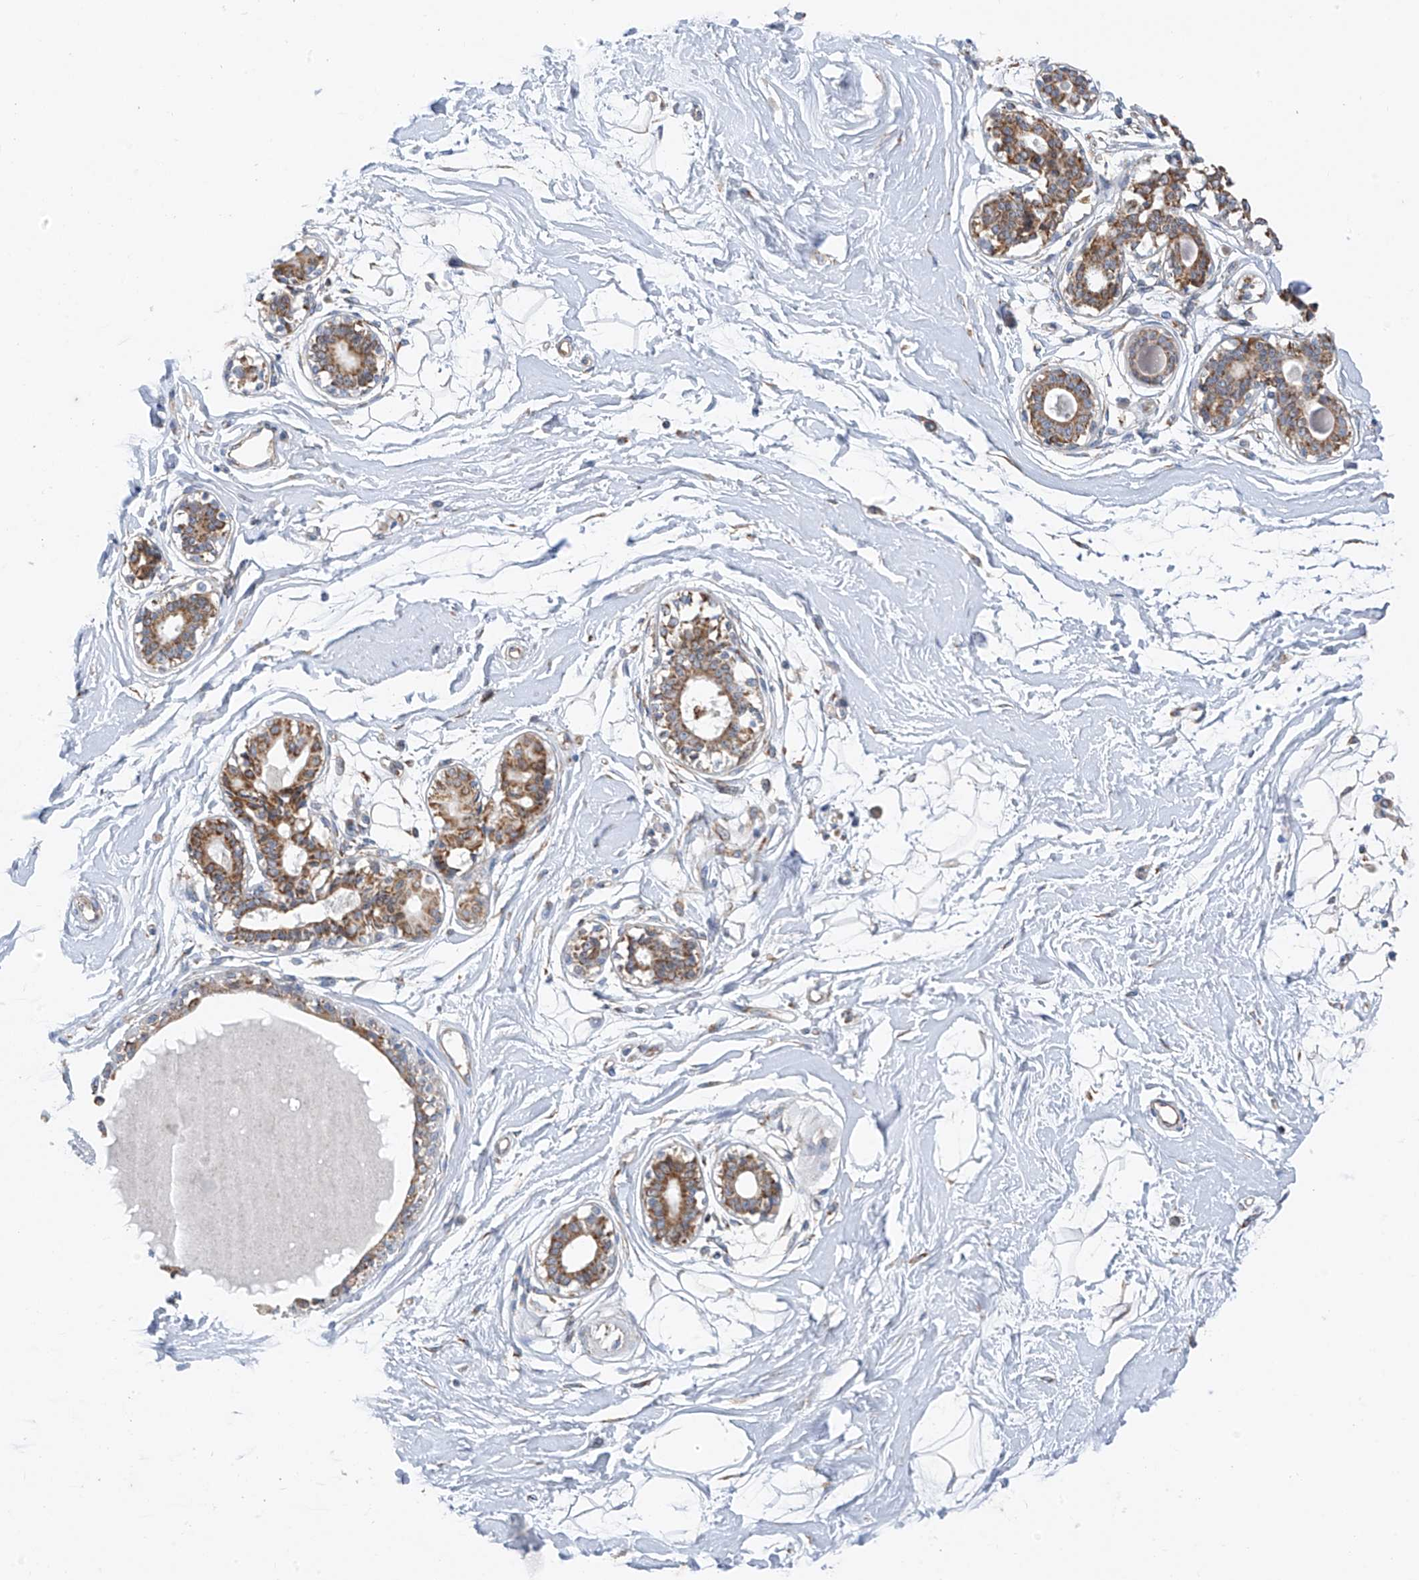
{"staining": {"intensity": "negative", "quantity": "none", "location": "none"}, "tissue": "breast", "cell_type": "Adipocytes", "image_type": "normal", "snomed": [{"axis": "morphology", "description": "Normal tissue, NOS"}, {"axis": "topography", "description": "Breast"}], "caption": "Protein analysis of benign breast demonstrates no significant positivity in adipocytes.", "gene": "EOMES", "patient": {"sex": "female", "age": 45}}